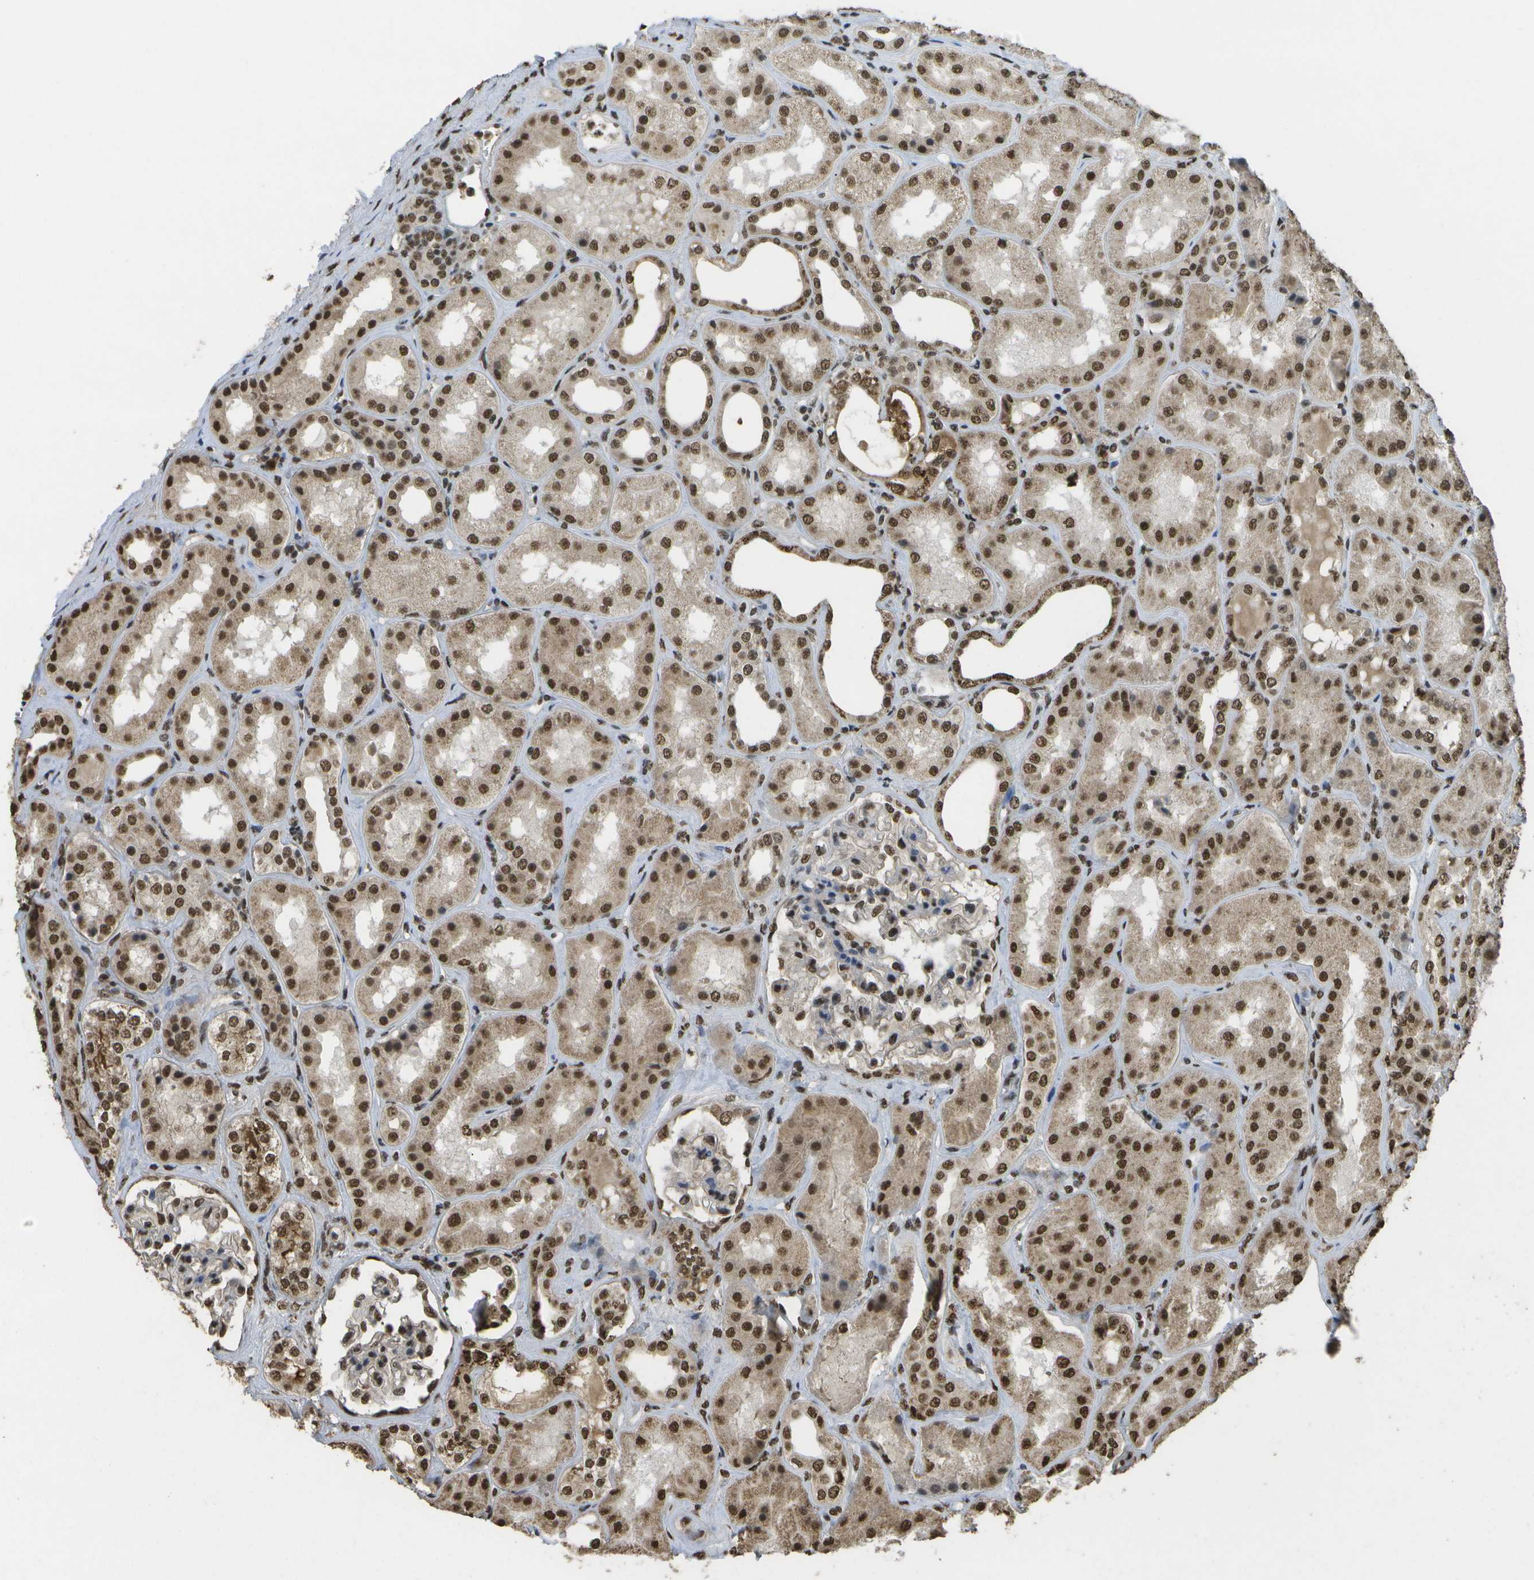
{"staining": {"intensity": "strong", "quantity": "25%-75%", "location": "nuclear"}, "tissue": "kidney", "cell_type": "Cells in glomeruli", "image_type": "normal", "snomed": [{"axis": "morphology", "description": "Normal tissue, NOS"}, {"axis": "topography", "description": "Kidney"}], "caption": "Kidney was stained to show a protein in brown. There is high levels of strong nuclear staining in approximately 25%-75% of cells in glomeruli. (DAB IHC, brown staining for protein, blue staining for nuclei).", "gene": "SPEN", "patient": {"sex": "female", "age": 56}}